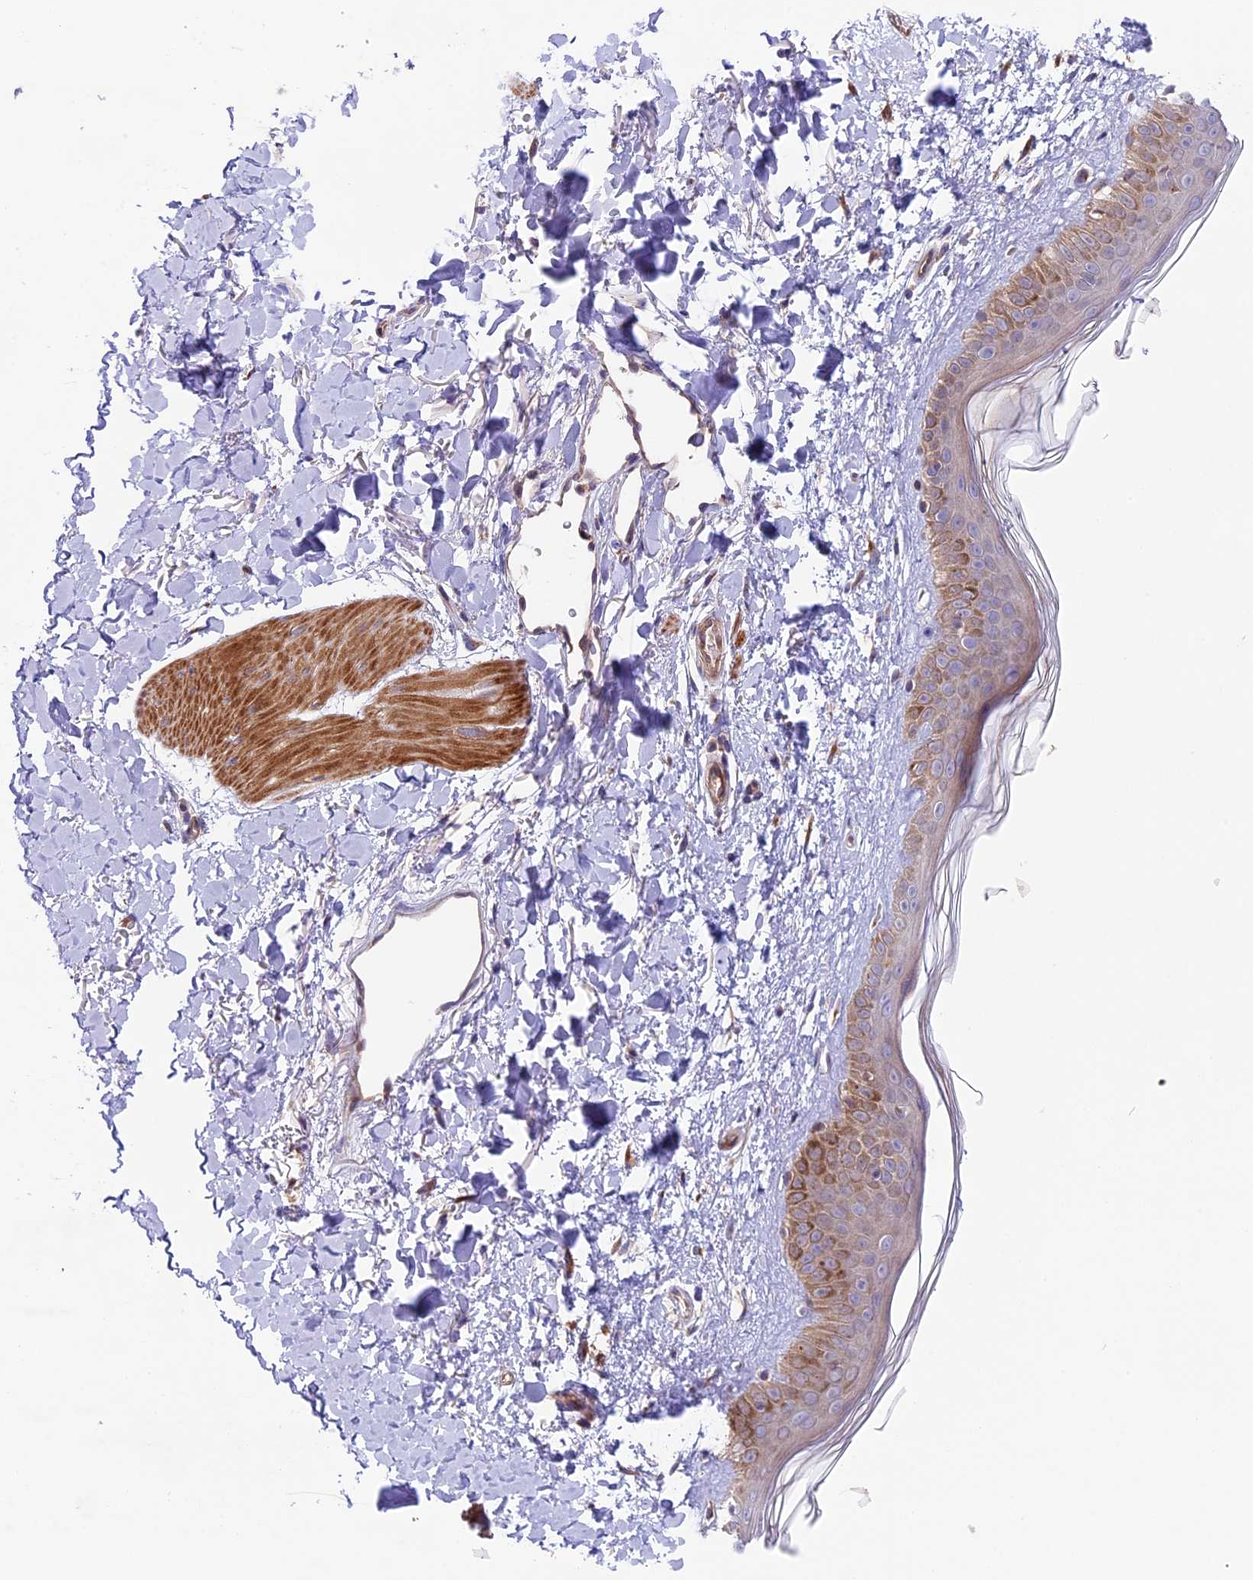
{"staining": {"intensity": "moderate", "quantity": ">75%", "location": "cytoplasmic/membranous"}, "tissue": "skin", "cell_type": "Fibroblasts", "image_type": "normal", "snomed": [{"axis": "morphology", "description": "Normal tissue, NOS"}, {"axis": "topography", "description": "Skin"}], "caption": "Protein analysis of normal skin shows moderate cytoplasmic/membranous positivity in approximately >75% of fibroblasts. The staining was performed using DAB (3,3'-diaminobenzidine) to visualize the protein expression in brown, while the nuclei were stained in blue with hematoxylin (Magnification: 20x).", "gene": "COG8", "patient": {"sex": "female", "age": 58}}